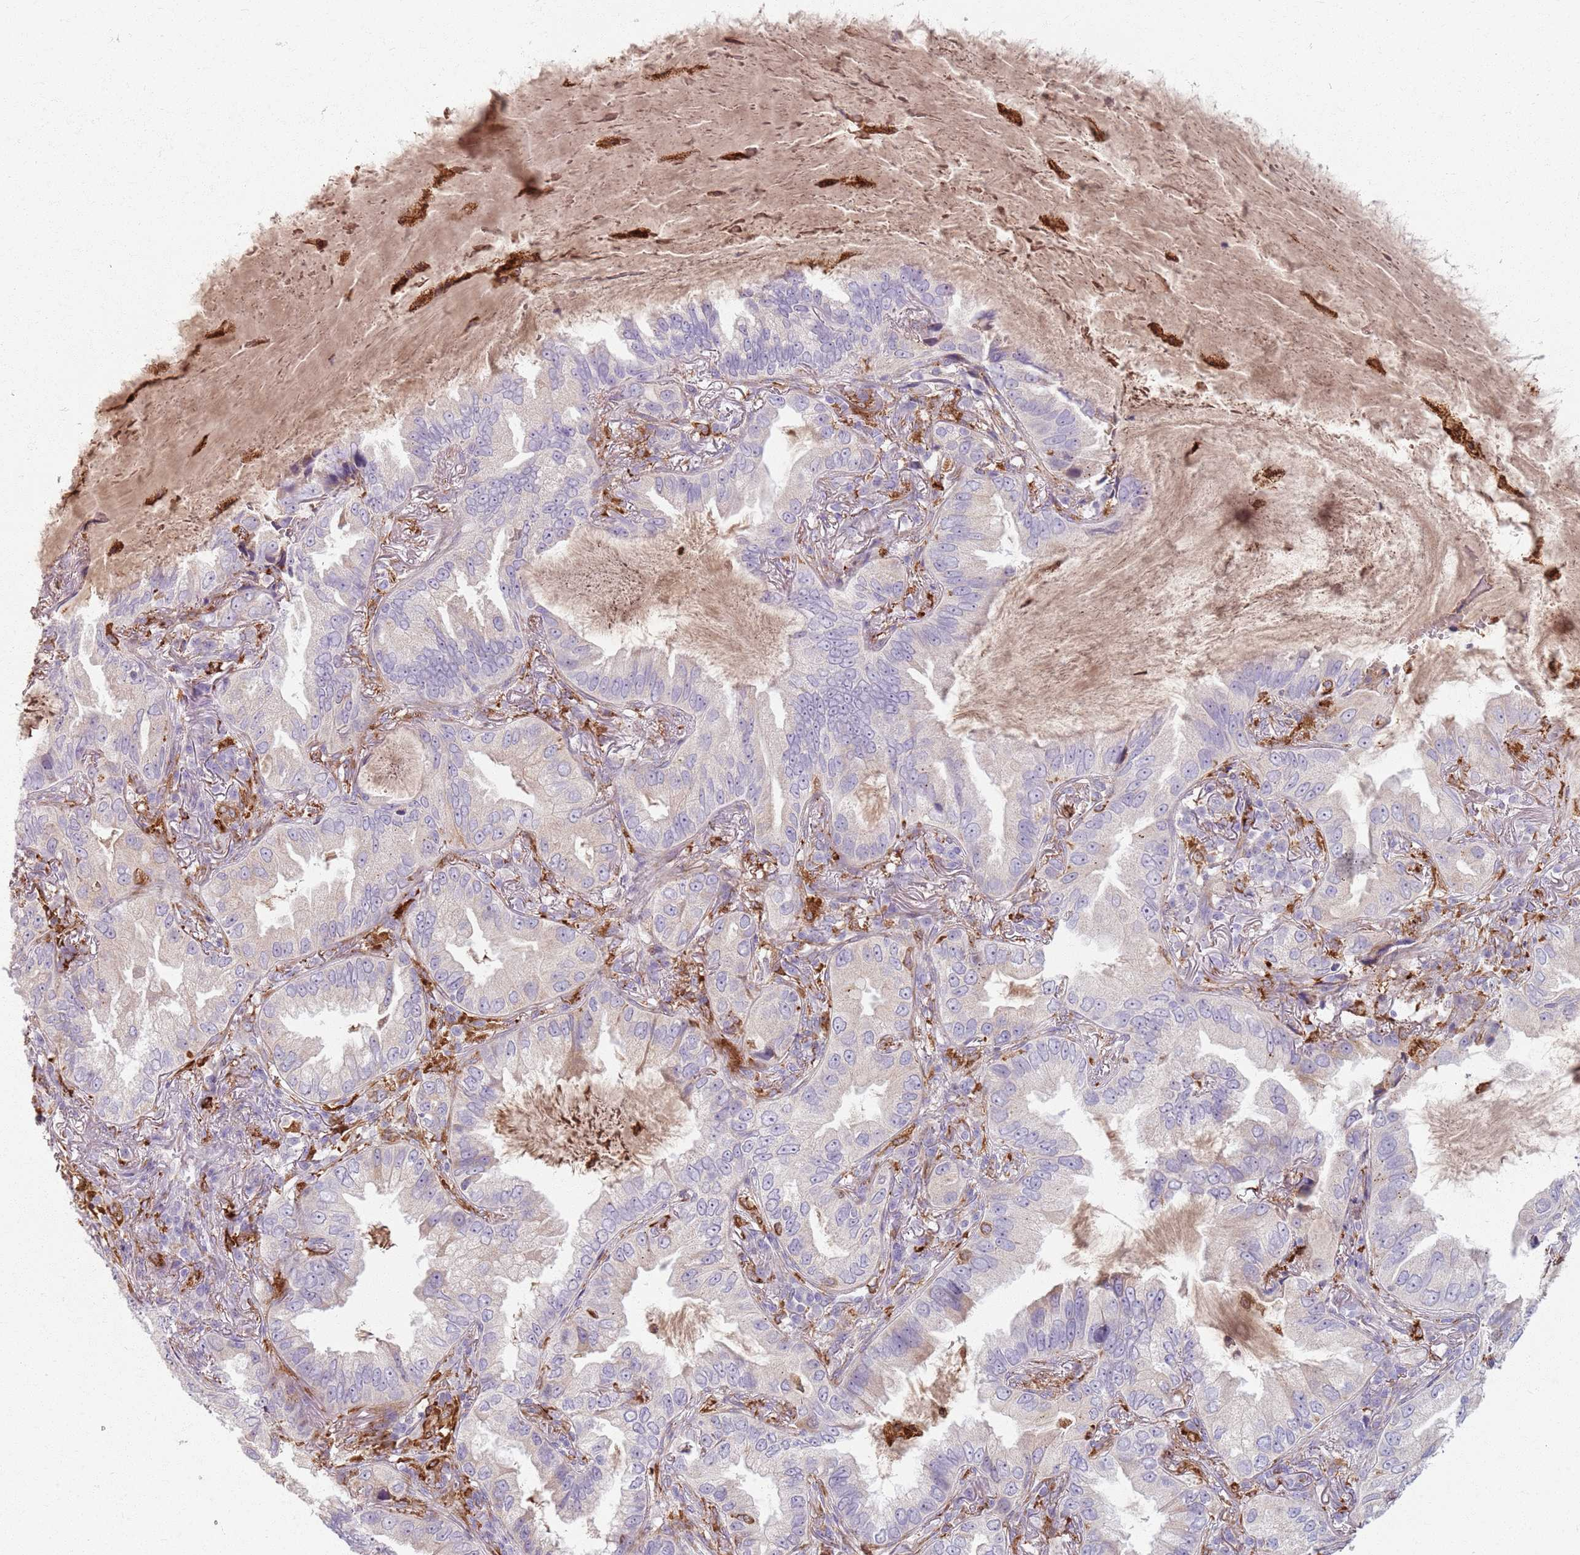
{"staining": {"intensity": "negative", "quantity": "none", "location": "none"}, "tissue": "lung cancer", "cell_type": "Tumor cells", "image_type": "cancer", "snomed": [{"axis": "morphology", "description": "Adenocarcinoma, NOS"}, {"axis": "topography", "description": "Lung"}], "caption": "There is no significant staining in tumor cells of lung adenocarcinoma. (Brightfield microscopy of DAB immunohistochemistry at high magnification).", "gene": "COLGALT1", "patient": {"sex": "female", "age": 69}}